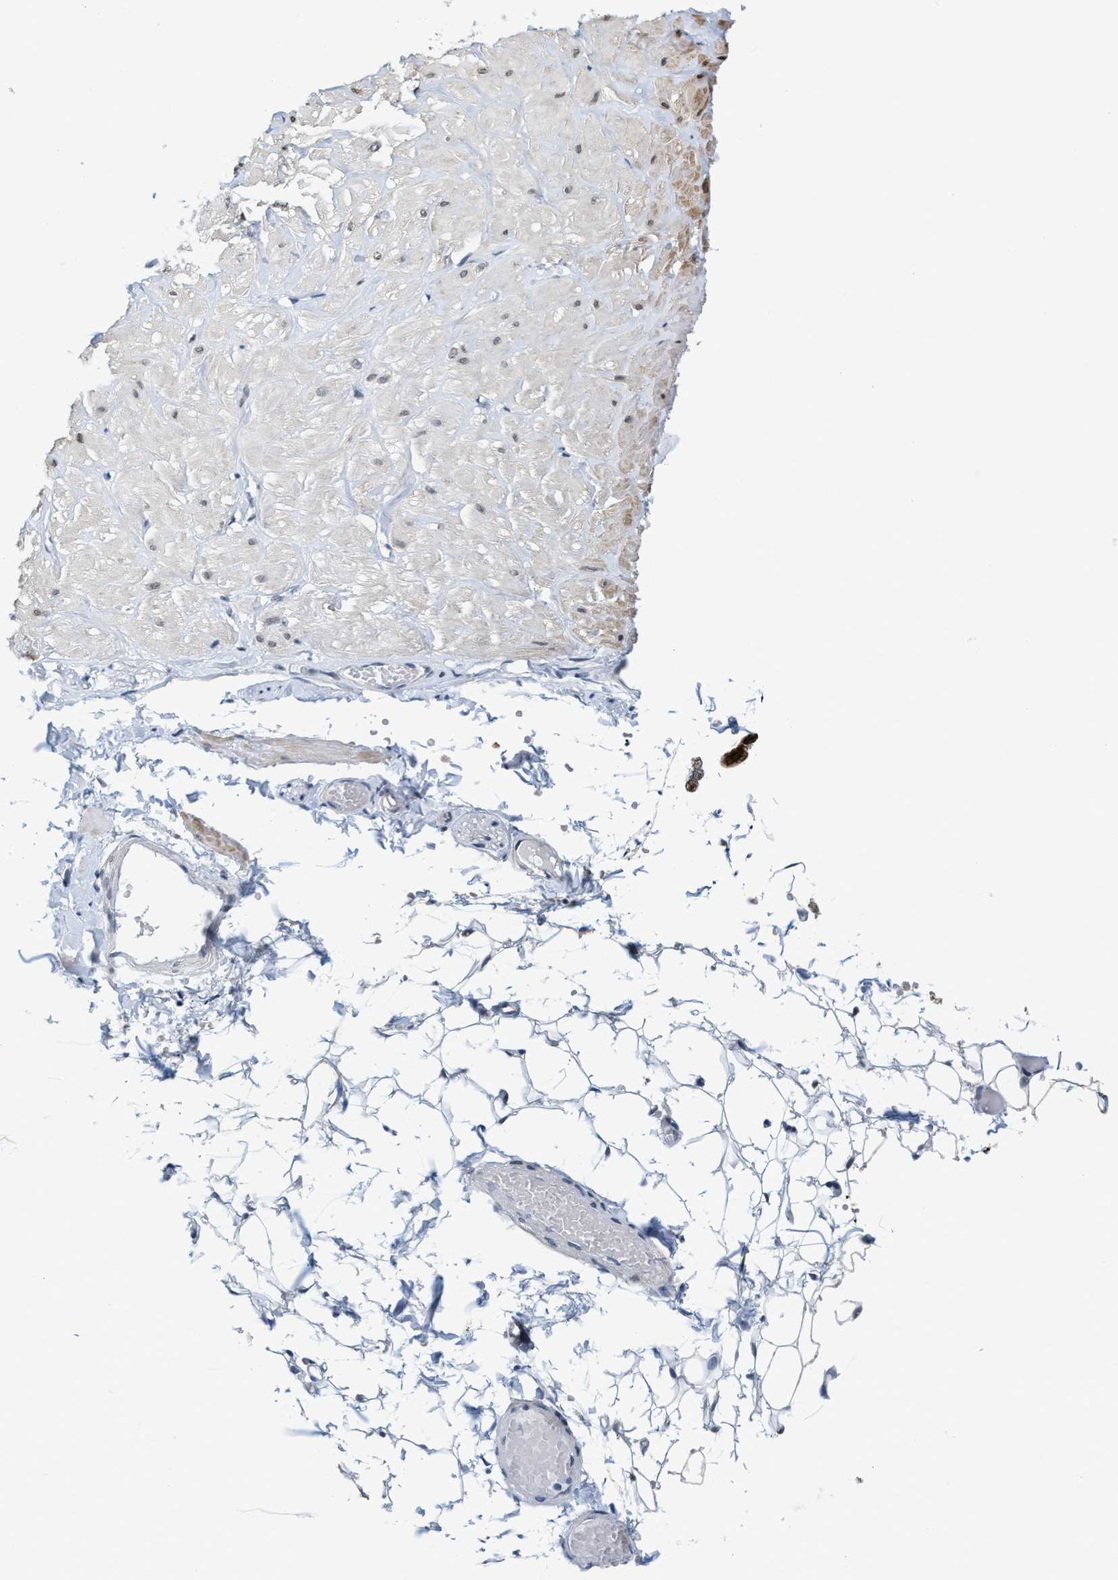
{"staining": {"intensity": "negative", "quantity": "none", "location": "none"}, "tissue": "adipose tissue", "cell_type": "Adipocytes", "image_type": "normal", "snomed": [{"axis": "morphology", "description": "Normal tissue, NOS"}, {"axis": "topography", "description": "Adipose tissue"}, {"axis": "topography", "description": "Vascular tissue"}, {"axis": "topography", "description": "Peripheral nerve tissue"}], "caption": "Adipose tissue was stained to show a protein in brown. There is no significant expression in adipocytes. Nuclei are stained in blue.", "gene": "SETD1B", "patient": {"sex": "male", "age": 25}}